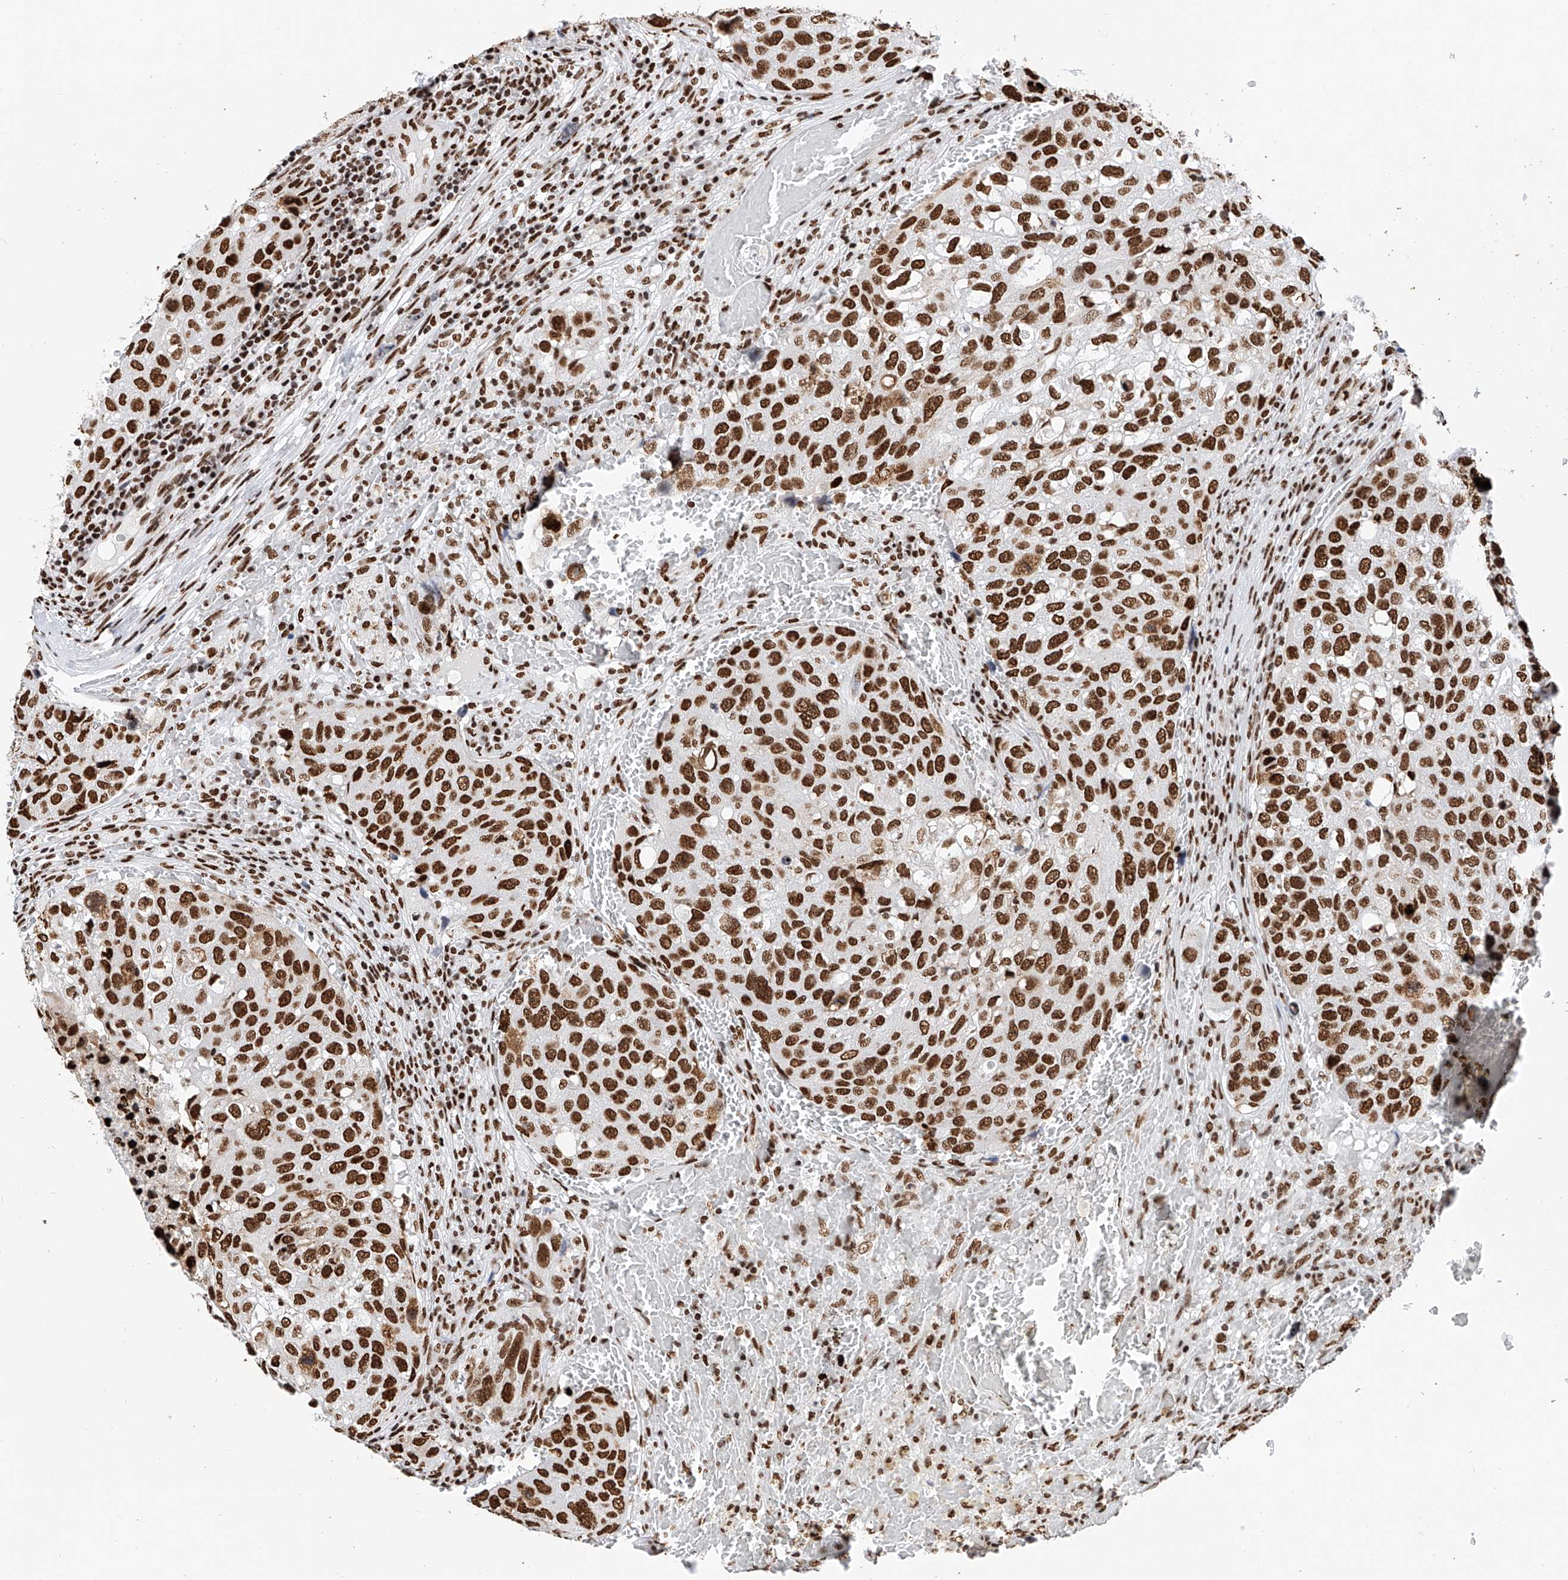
{"staining": {"intensity": "strong", "quantity": ">75%", "location": "nuclear"}, "tissue": "urothelial cancer", "cell_type": "Tumor cells", "image_type": "cancer", "snomed": [{"axis": "morphology", "description": "Urothelial carcinoma, High grade"}, {"axis": "topography", "description": "Lymph node"}, {"axis": "topography", "description": "Urinary bladder"}], "caption": "A brown stain highlights strong nuclear expression of a protein in urothelial carcinoma (high-grade) tumor cells.", "gene": "SRSF6", "patient": {"sex": "male", "age": 51}}